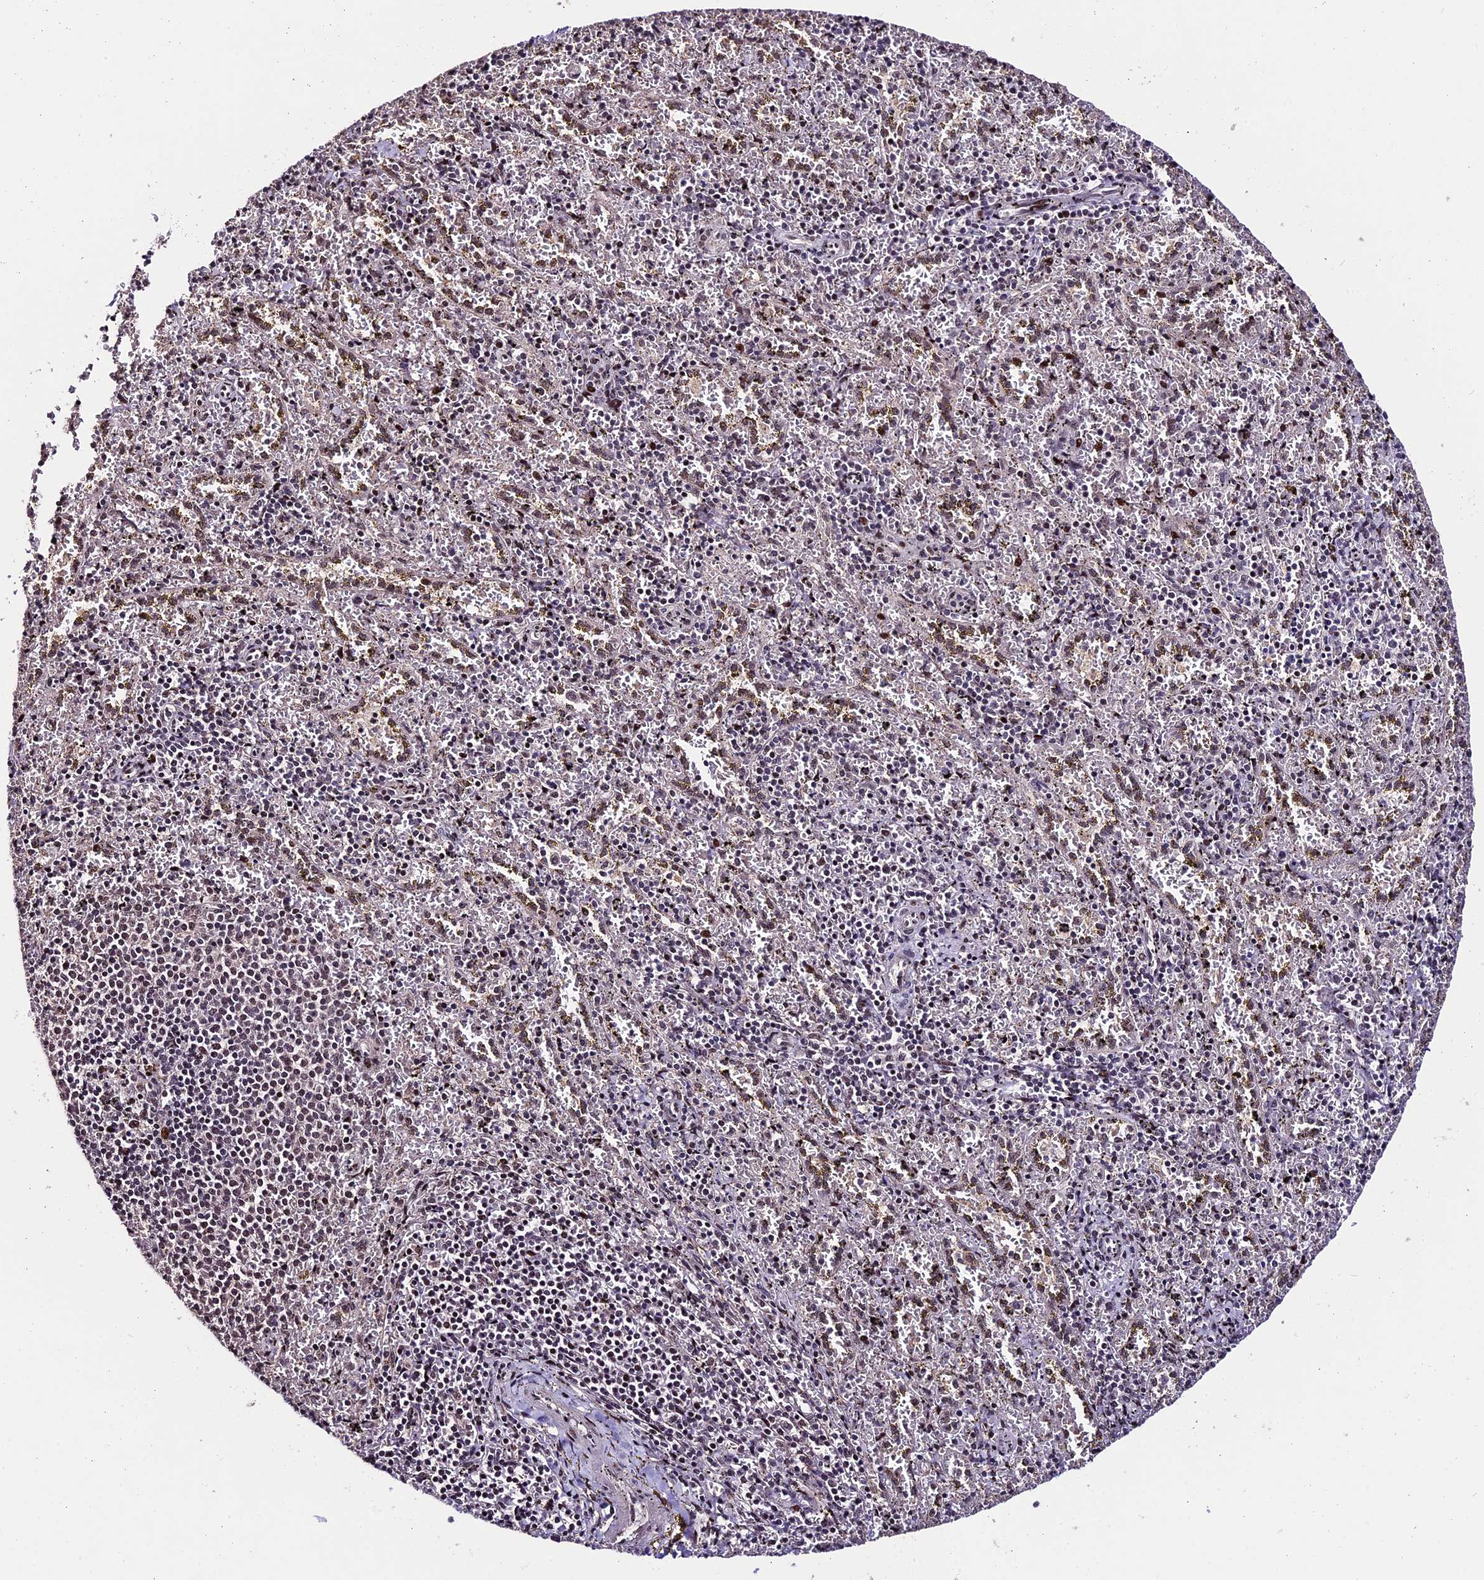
{"staining": {"intensity": "moderate", "quantity": "<25%", "location": "nuclear"}, "tissue": "spleen", "cell_type": "Cells in red pulp", "image_type": "normal", "snomed": [{"axis": "morphology", "description": "Normal tissue, NOS"}, {"axis": "topography", "description": "Spleen"}], "caption": "DAB immunohistochemical staining of normal human spleen reveals moderate nuclear protein positivity in about <25% of cells in red pulp. Ihc stains the protein in brown and the nuclei are stained blue.", "gene": "TCP11L2", "patient": {"sex": "male", "age": 11}}